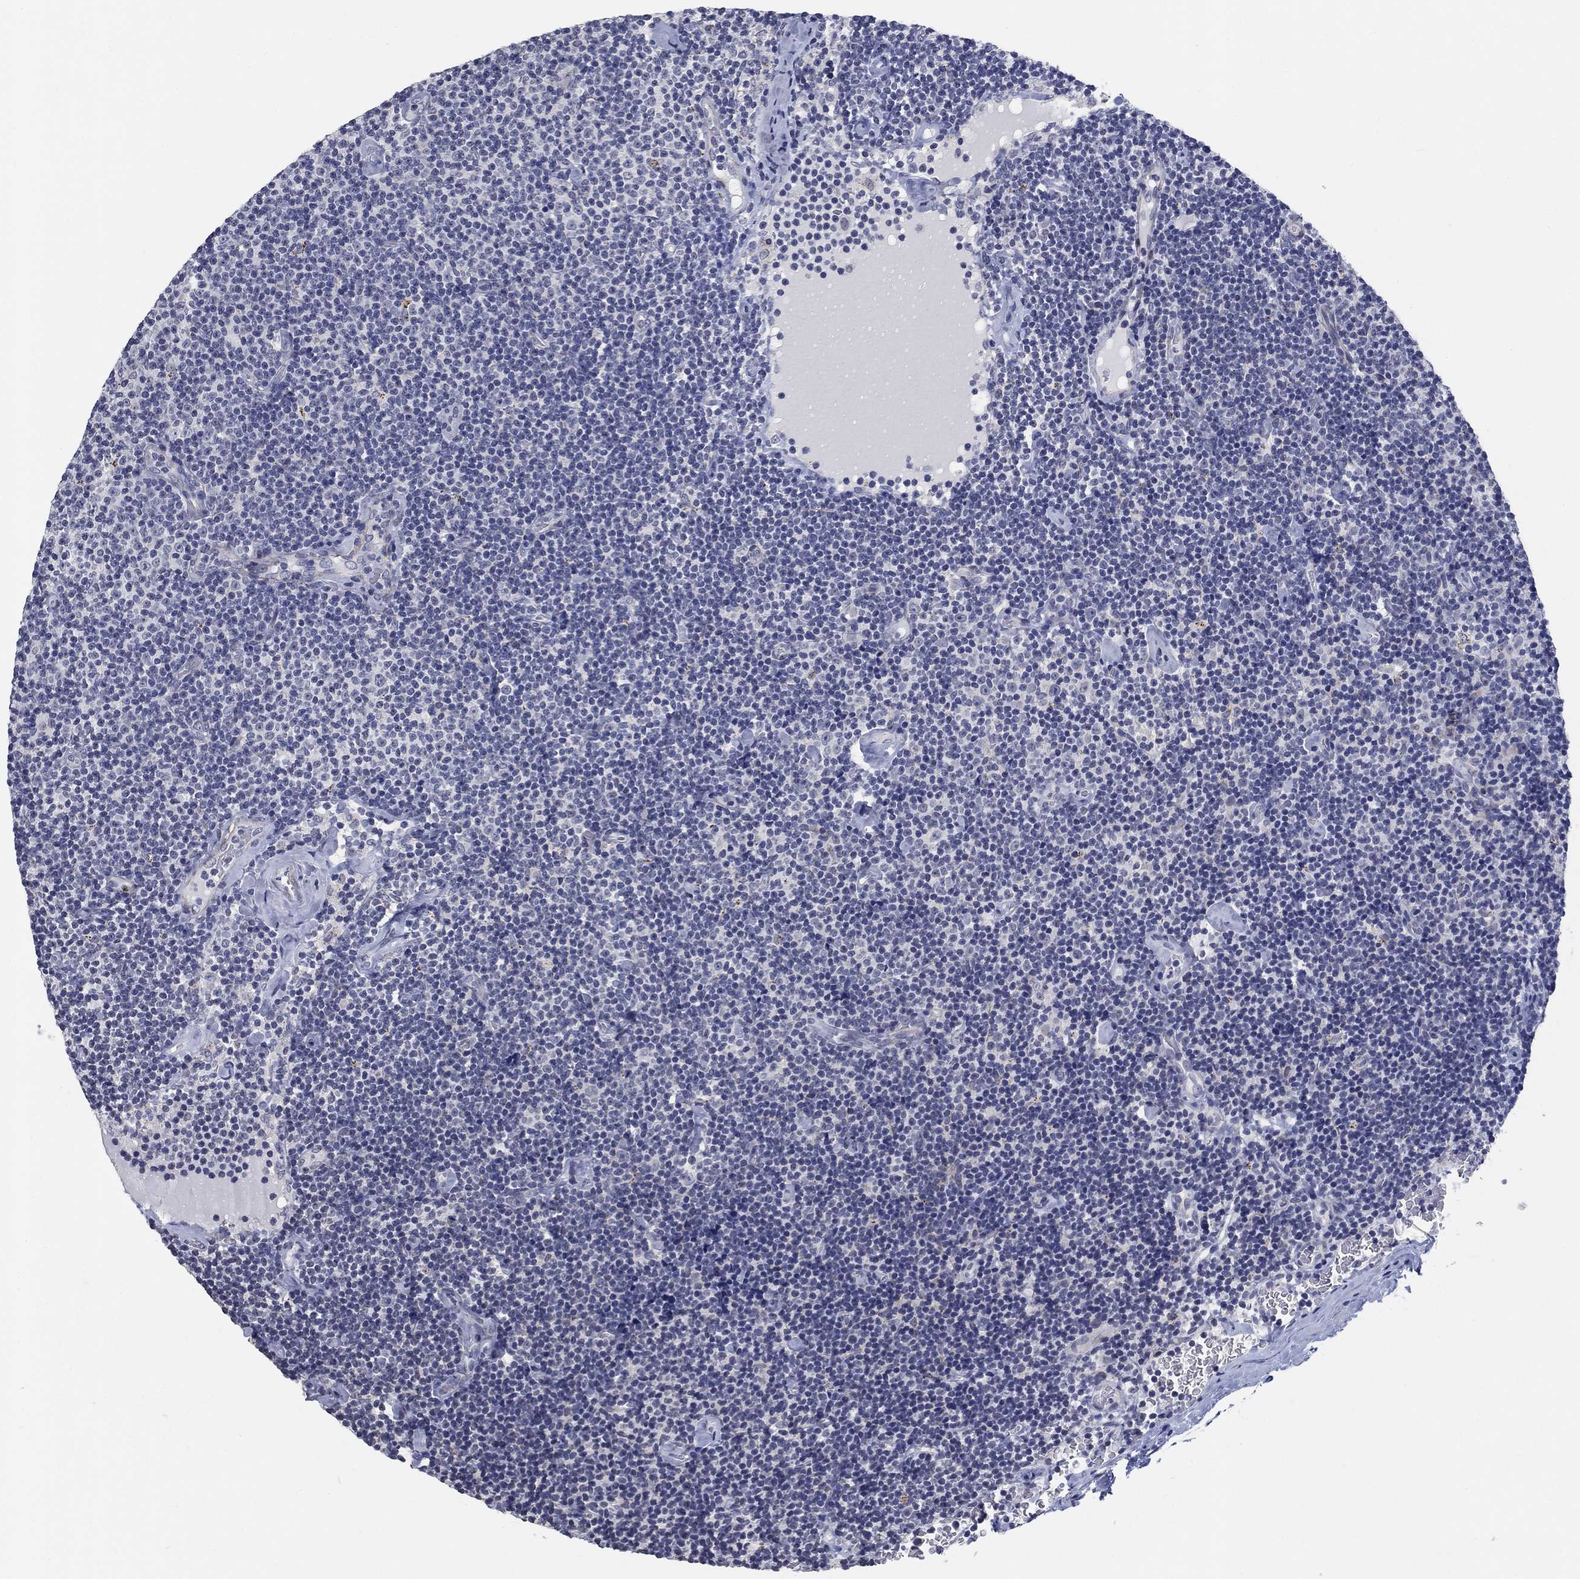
{"staining": {"intensity": "negative", "quantity": "none", "location": "none"}, "tissue": "lymphoma", "cell_type": "Tumor cells", "image_type": "cancer", "snomed": [{"axis": "morphology", "description": "Malignant lymphoma, non-Hodgkin's type, Low grade"}, {"axis": "topography", "description": "Lymph node"}], "caption": "Immunohistochemistry (IHC) image of human malignant lymphoma, non-Hodgkin's type (low-grade) stained for a protein (brown), which reveals no expression in tumor cells. (Immunohistochemistry, brightfield microscopy, high magnification).", "gene": "OTUB2", "patient": {"sex": "male", "age": 81}}